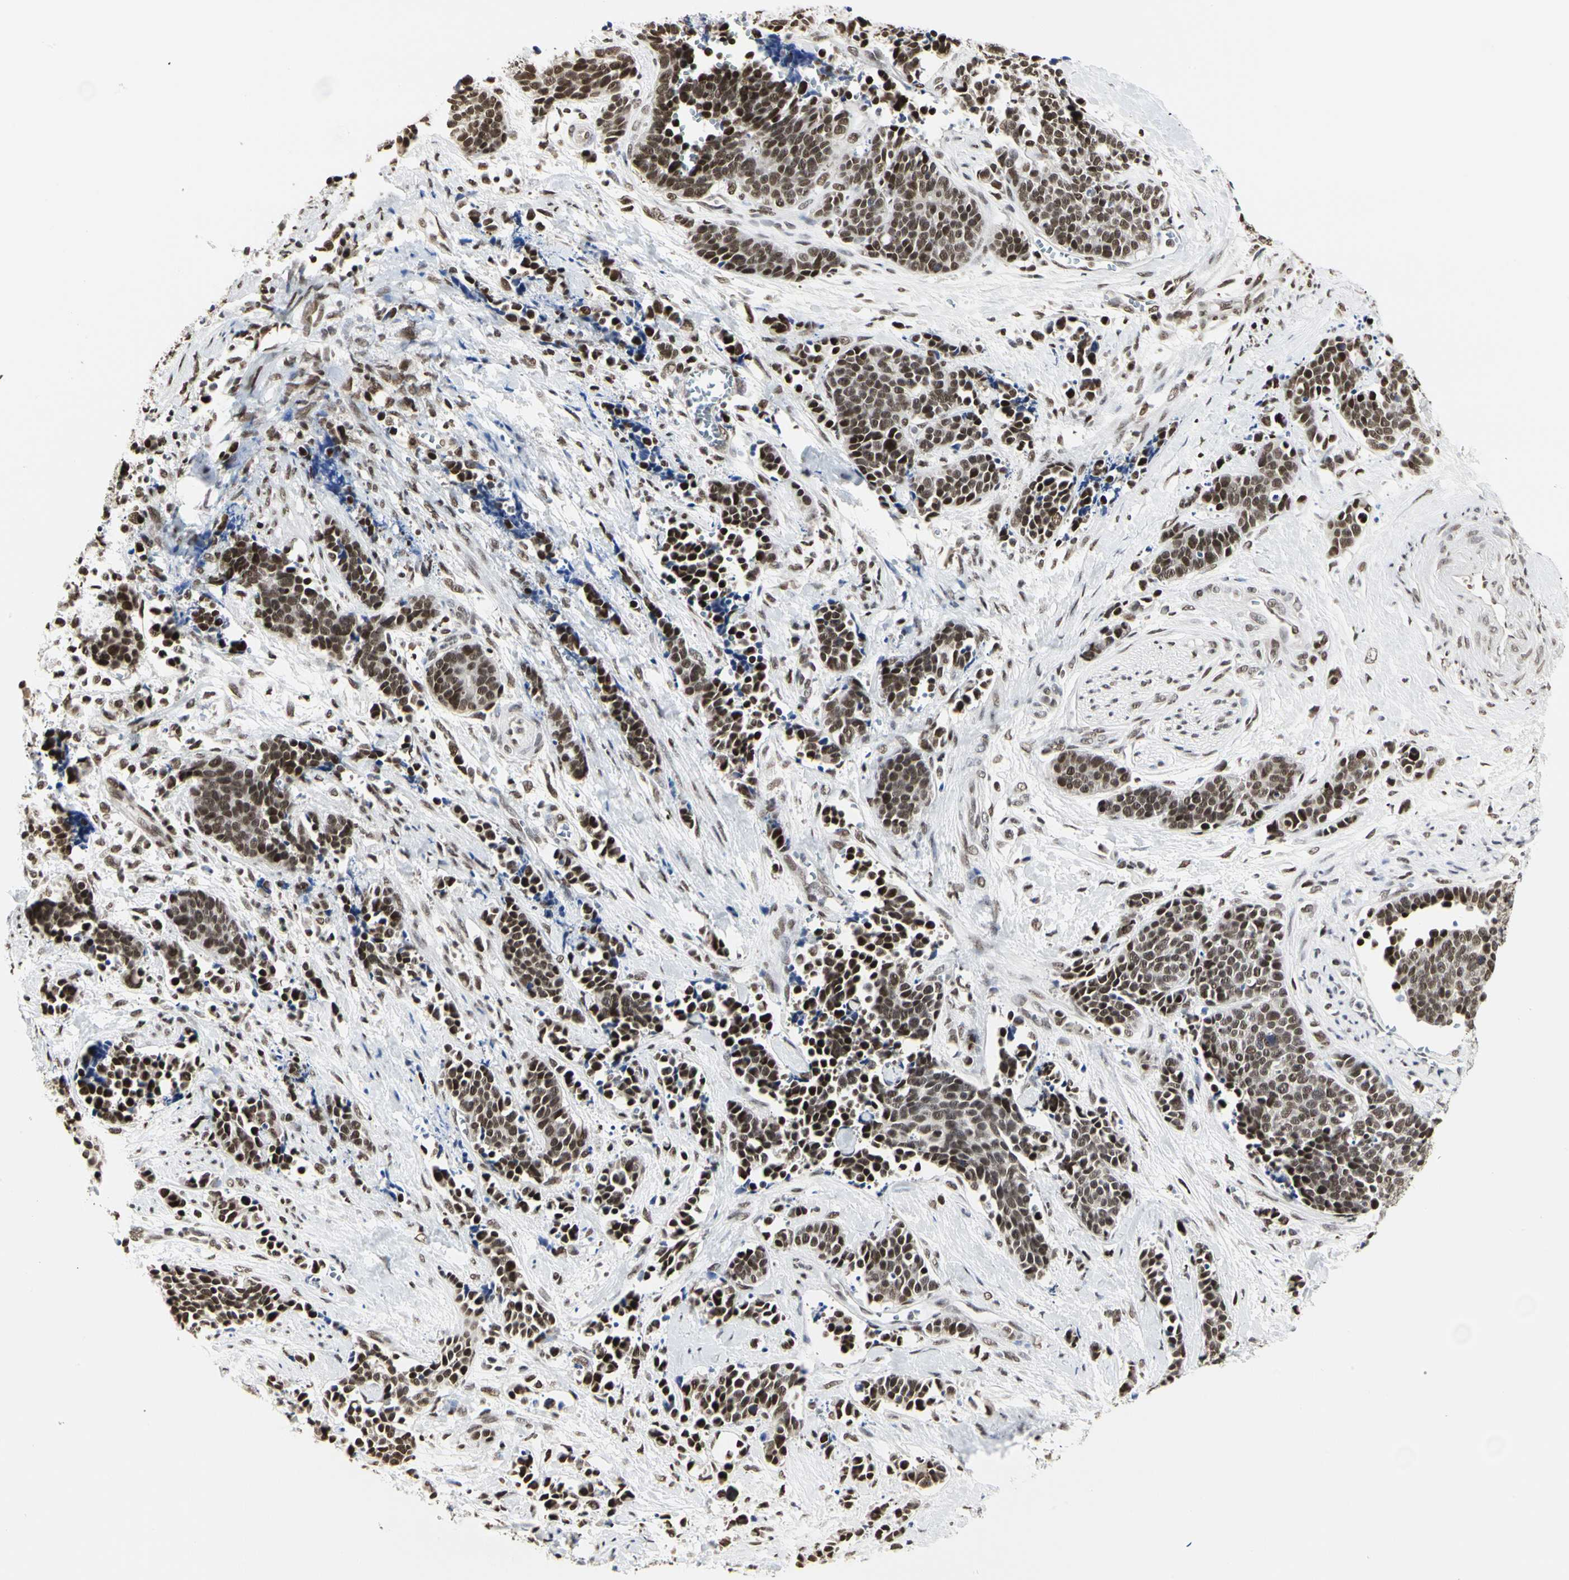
{"staining": {"intensity": "strong", "quantity": ">75%", "location": "nuclear"}, "tissue": "cervical cancer", "cell_type": "Tumor cells", "image_type": "cancer", "snomed": [{"axis": "morphology", "description": "Squamous cell carcinoma, NOS"}, {"axis": "topography", "description": "Cervix"}], "caption": "The histopathology image reveals immunohistochemical staining of squamous cell carcinoma (cervical). There is strong nuclear staining is present in about >75% of tumor cells.", "gene": "PRMT3", "patient": {"sex": "female", "age": 35}}